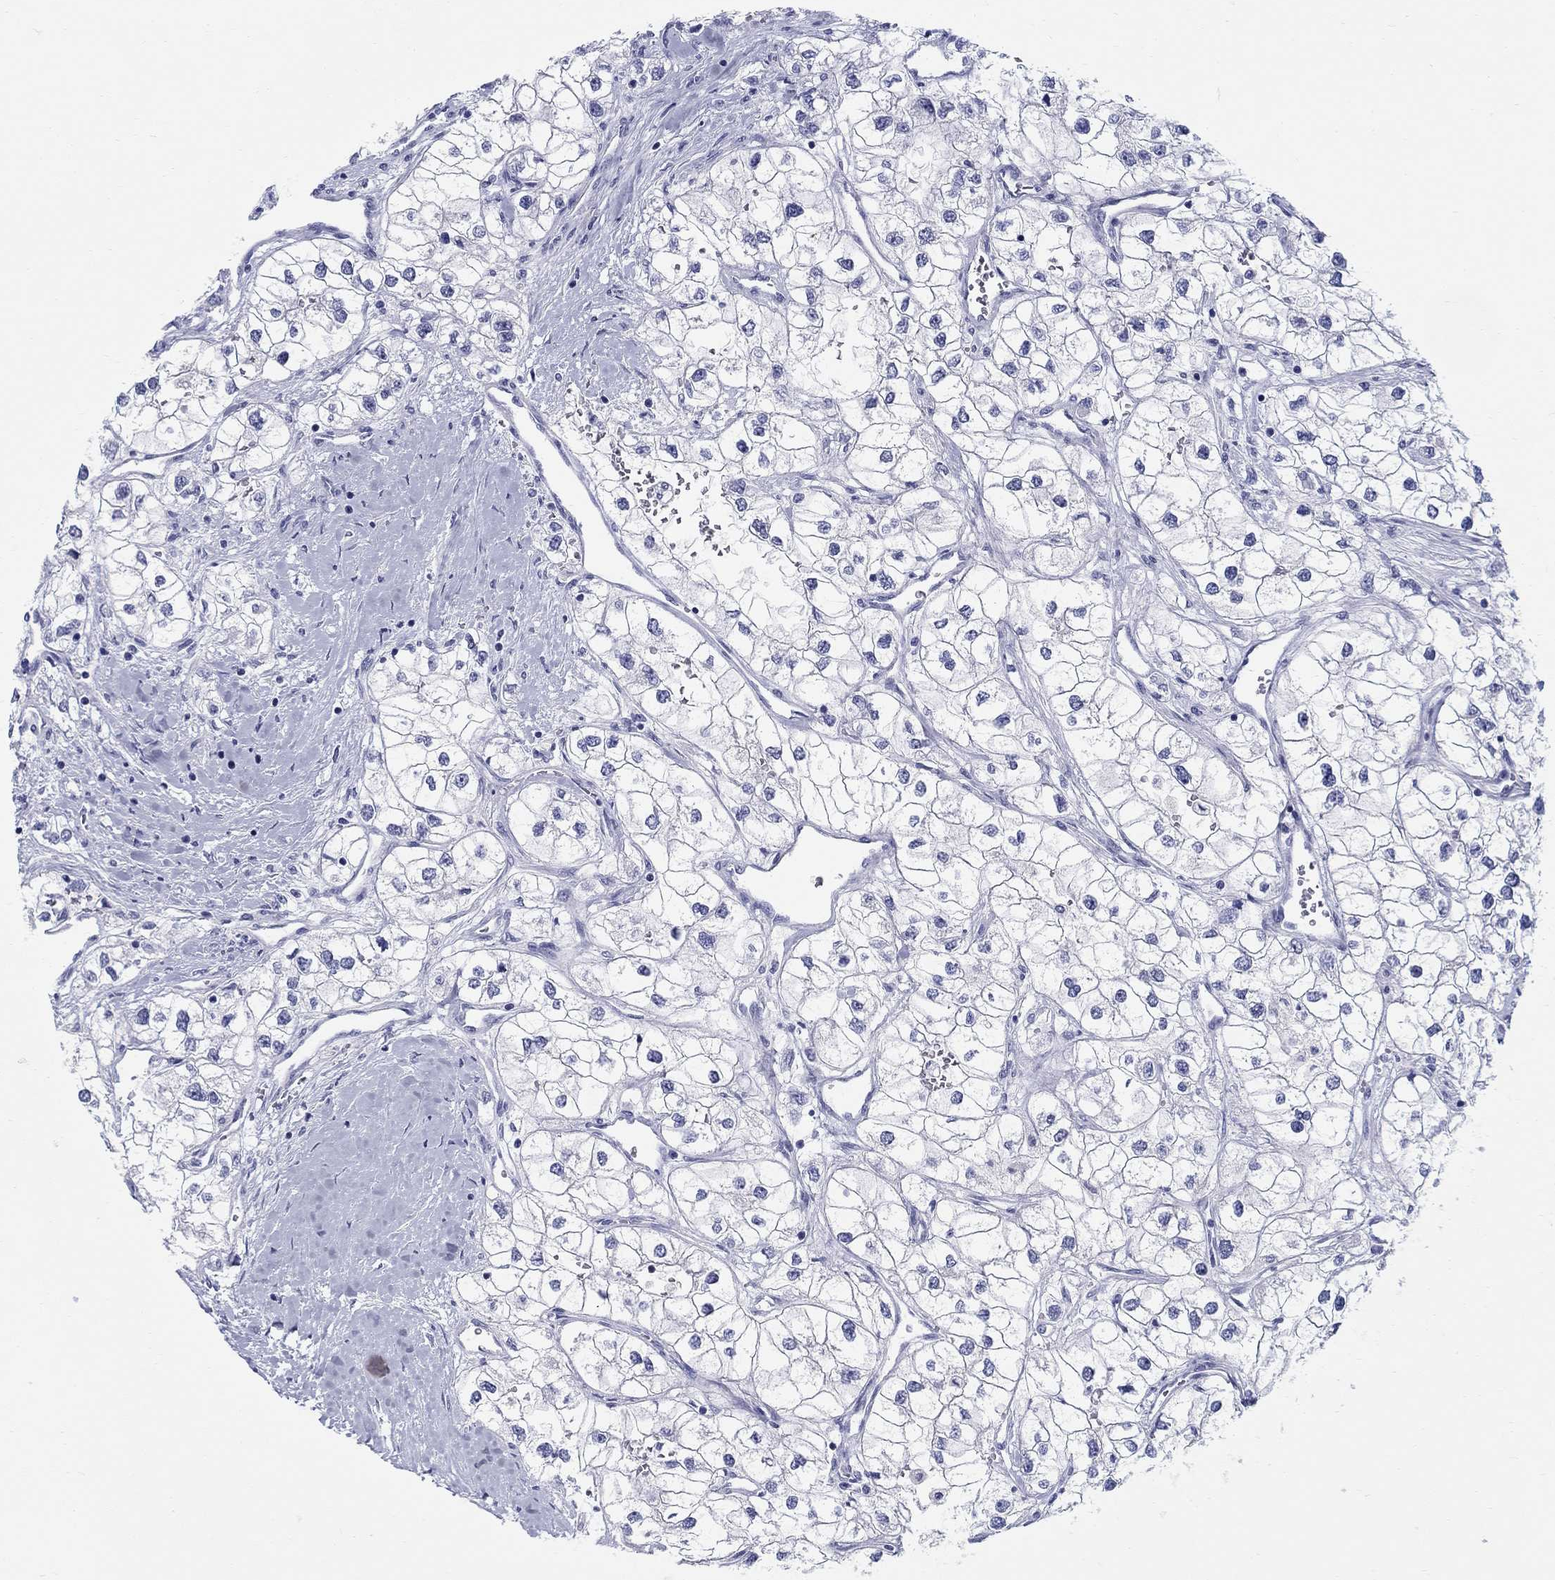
{"staining": {"intensity": "negative", "quantity": "none", "location": "none"}, "tissue": "renal cancer", "cell_type": "Tumor cells", "image_type": "cancer", "snomed": [{"axis": "morphology", "description": "Adenocarcinoma, NOS"}, {"axis": "topography", "description": "Kidney"}], "caption": "A high-resolution image shows IHC staining of renal cancer (adenocarcinoma), which demonstrates no significant positivity in tumor cells. The staining was performed using DAB to visualize the protein expression in brown, while the nuclei were stained in blue with hematoxylin (Magnification: 20x).", "gene": "LAMP5", "patient": {"sex": "male", "age": 59}}